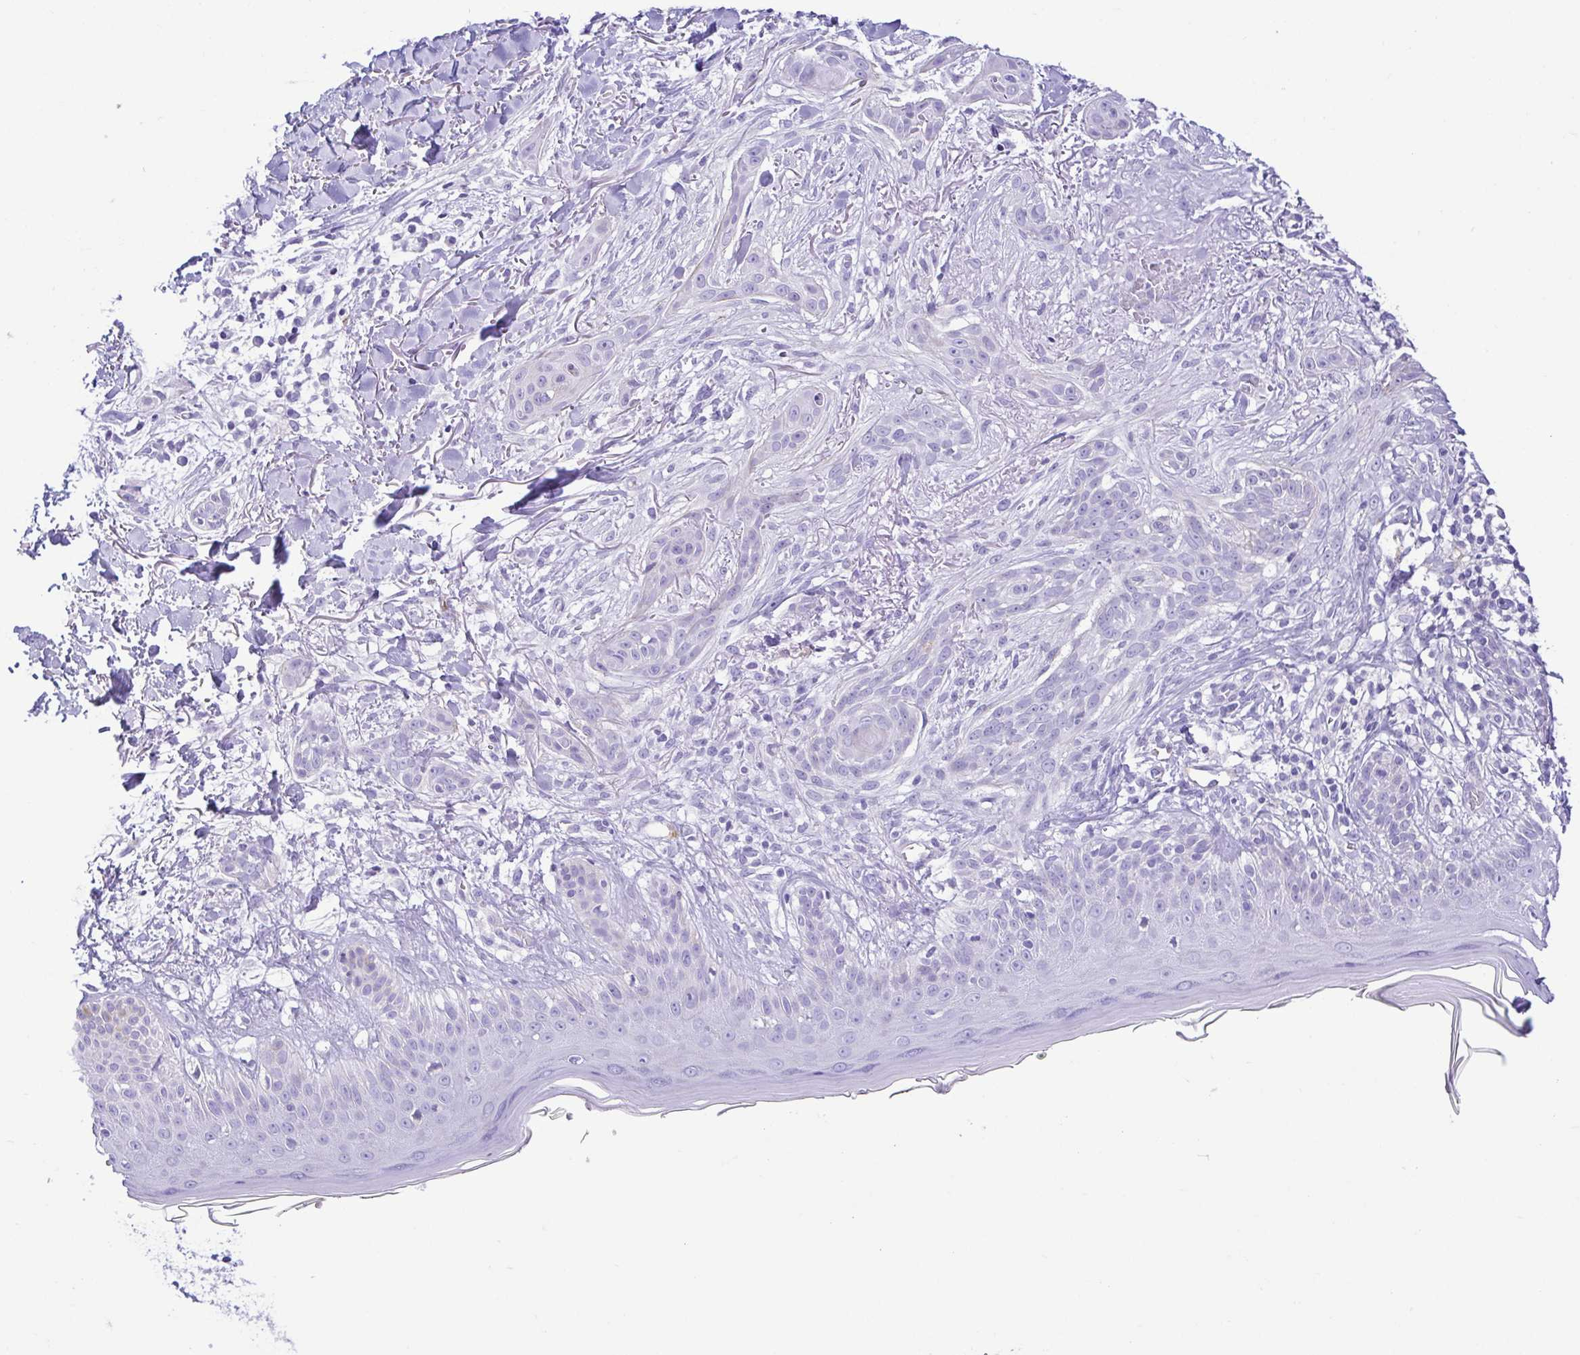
{"staining": {"intensity": "negative", "quantity": "none", "location": "none"}, "tissue": "skin cancer", "cell_type": "Tumor cells", "image_type": "cancer", "snomed": [{"axis": "morphology", "description": "Basal cell carcinoma"}, {"axis": "morphology", "description": "BCC, high aggressive"}, {"axis": "topography", "description": "Skin"}], "caption": "Immunohistochemical staining of skin cancer (bcc,  high aggressive) reveals no significant expression in tumor cells. (Immunohistochemistry, brightfield microscopy, high magnification).", "gene": "GPR182", "patient": {"sex": "male", "age": 64}}